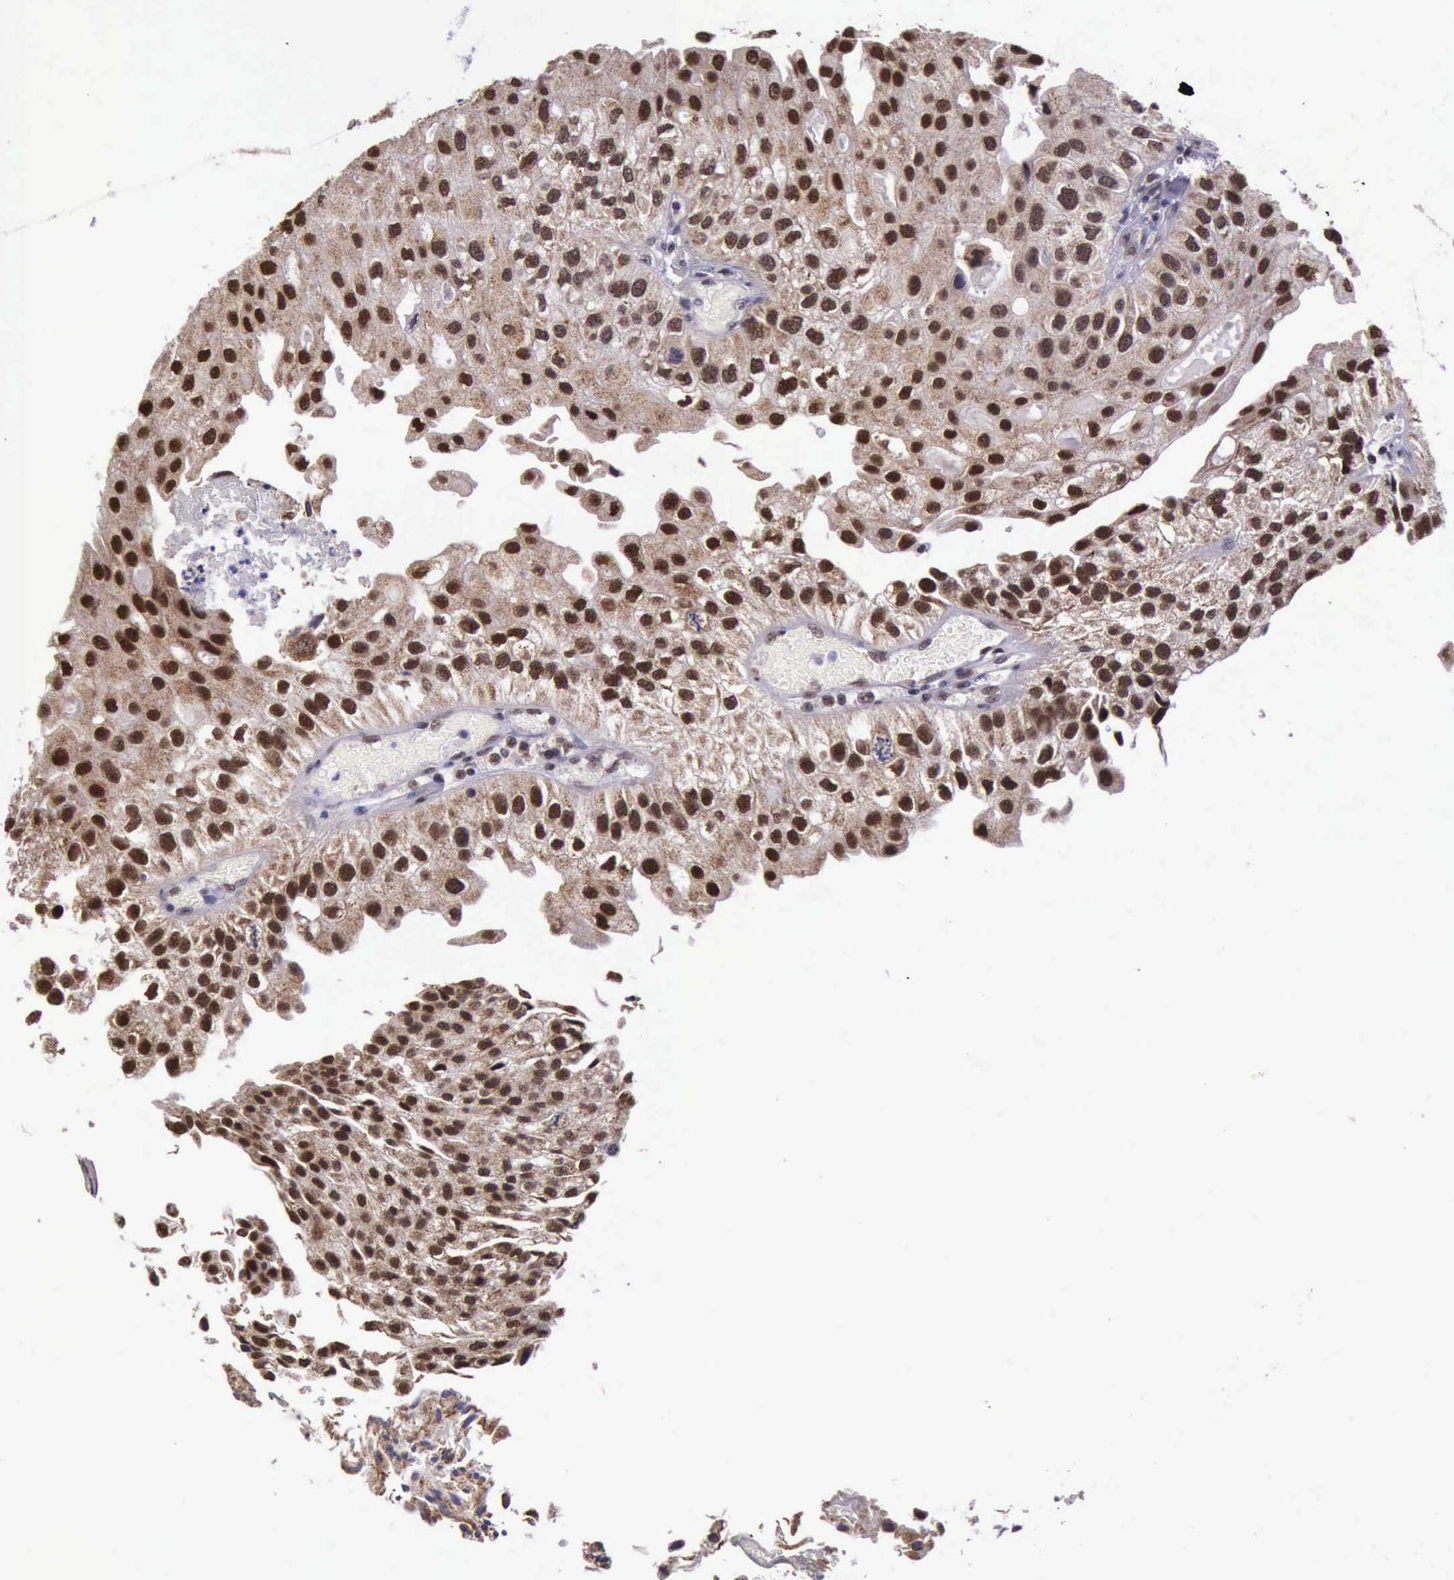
{"staining": {"intensity": "strong", "quantity": ">75%", "location": "cytoplasmic/membranous,nuclear"}, "tissue": "urothelial cancer", "cell_type": "Tumor cells", "image_type": "cancer", "snomed": [{"axis": "morphology", "description": "Urothelial carcinoma, Low grade"}, {"axis": "topography", "description": "Urinary bladder"}], "caption": "Tumor cells demonstrate high levels of strong cytoplasmic/membranous and nuclear positivity in about >75% of cells in human urothelial cancer. (brown staining indicates protein expression, while blue staining denotes nuclei).", "gene": "PRPF39", "patient": {"sex": "female", "age": 89}}